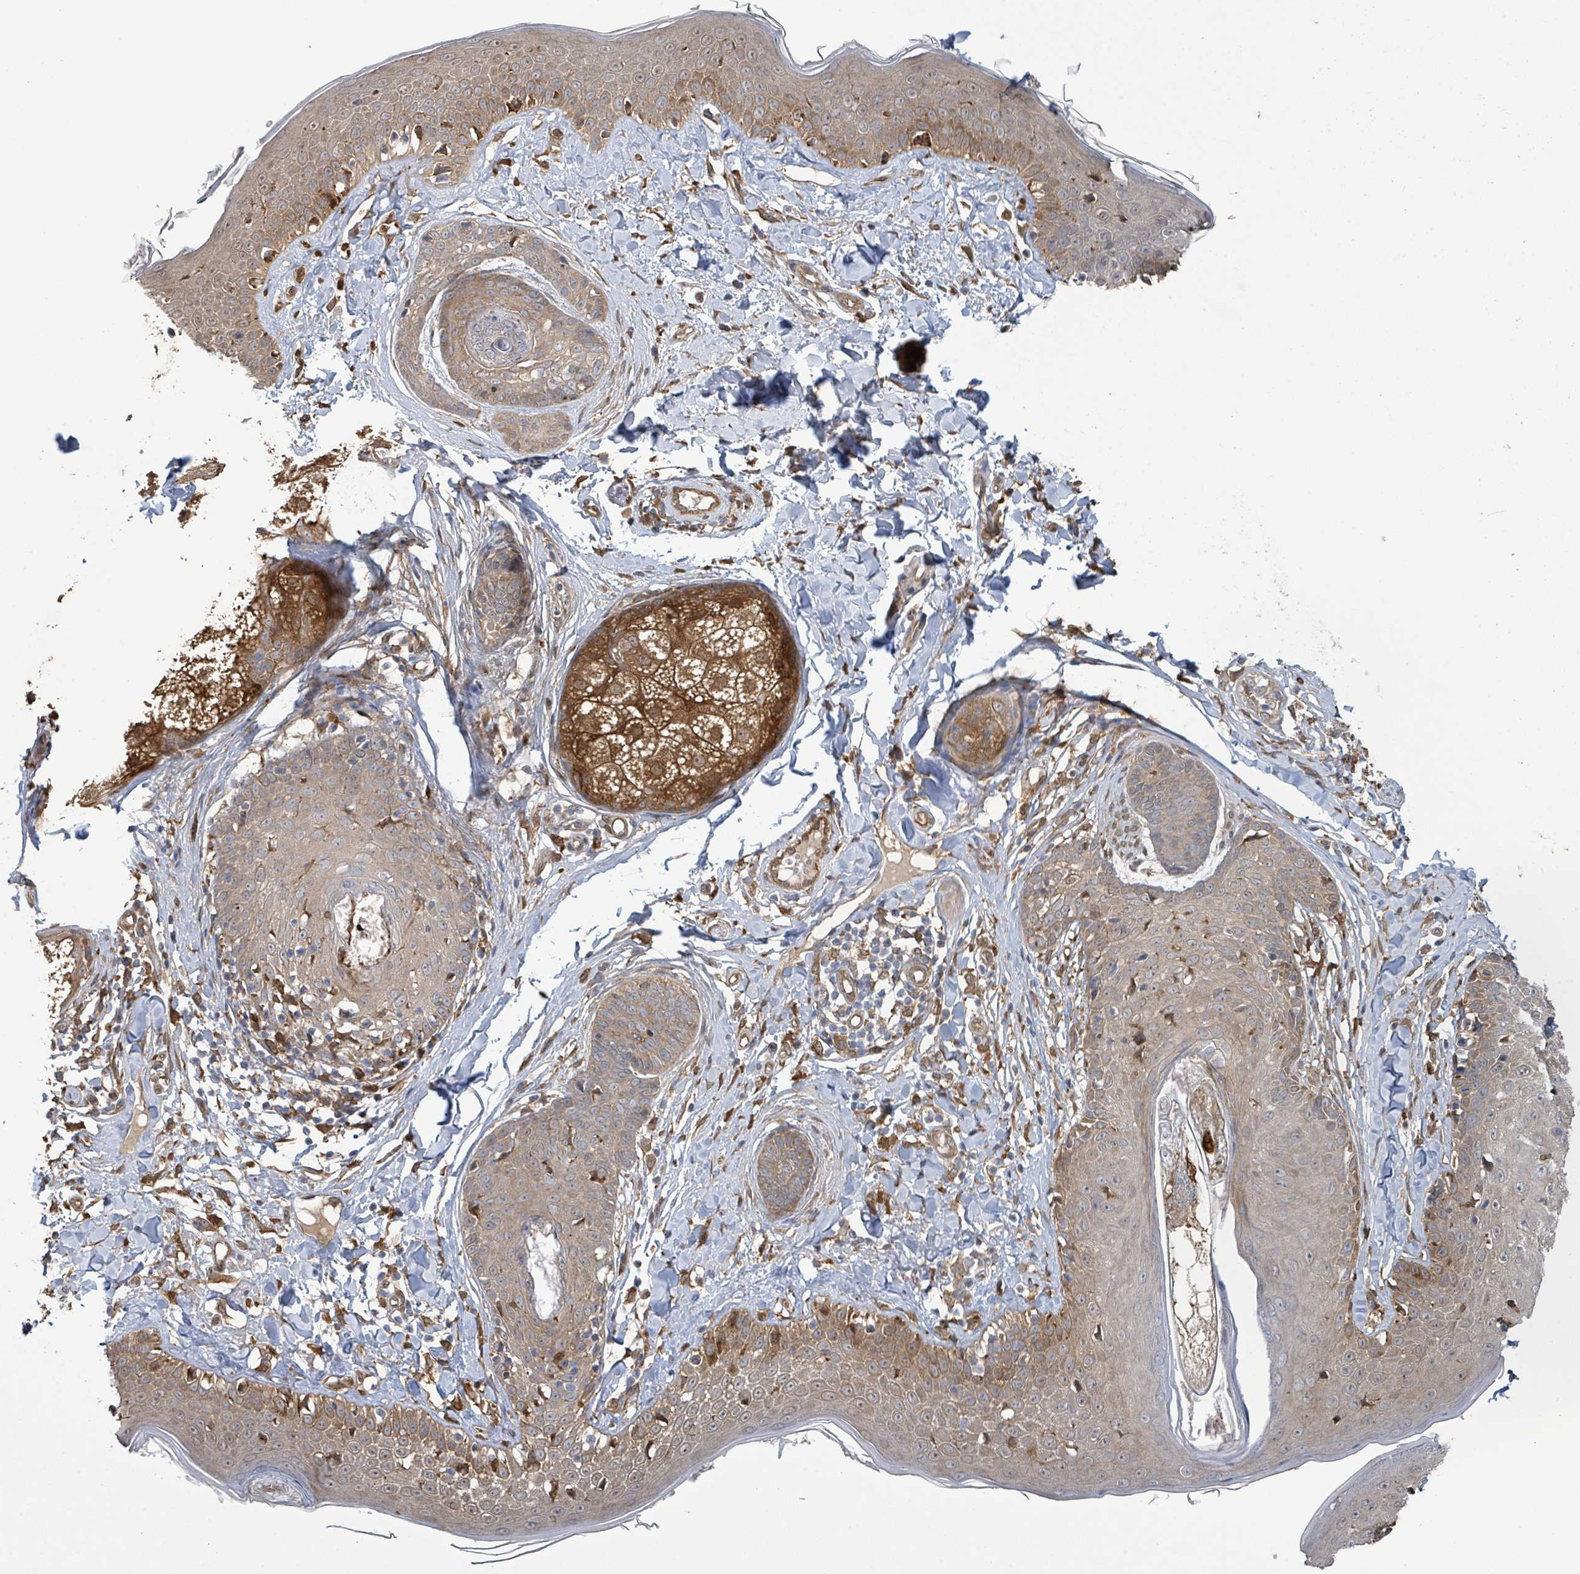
{"staining": {"intensity": "weak", "quantity": ">75%", "location": "cytoplasmic/membranous"}, "tissue": "skin cancer", "cell_type": "Tumor cells", "image_type": "cancer", "snomed": [{"axis": "morphology", "description": "Basal cell carcinoma"}, {"axis": "topography", "description": "Skin"}], "caption": "Human skin cancer stained with a protein marker reveals weak staining in tumor cells.", "gene": "ARPIN", "patient": {"sex": "male", "age": 73}}